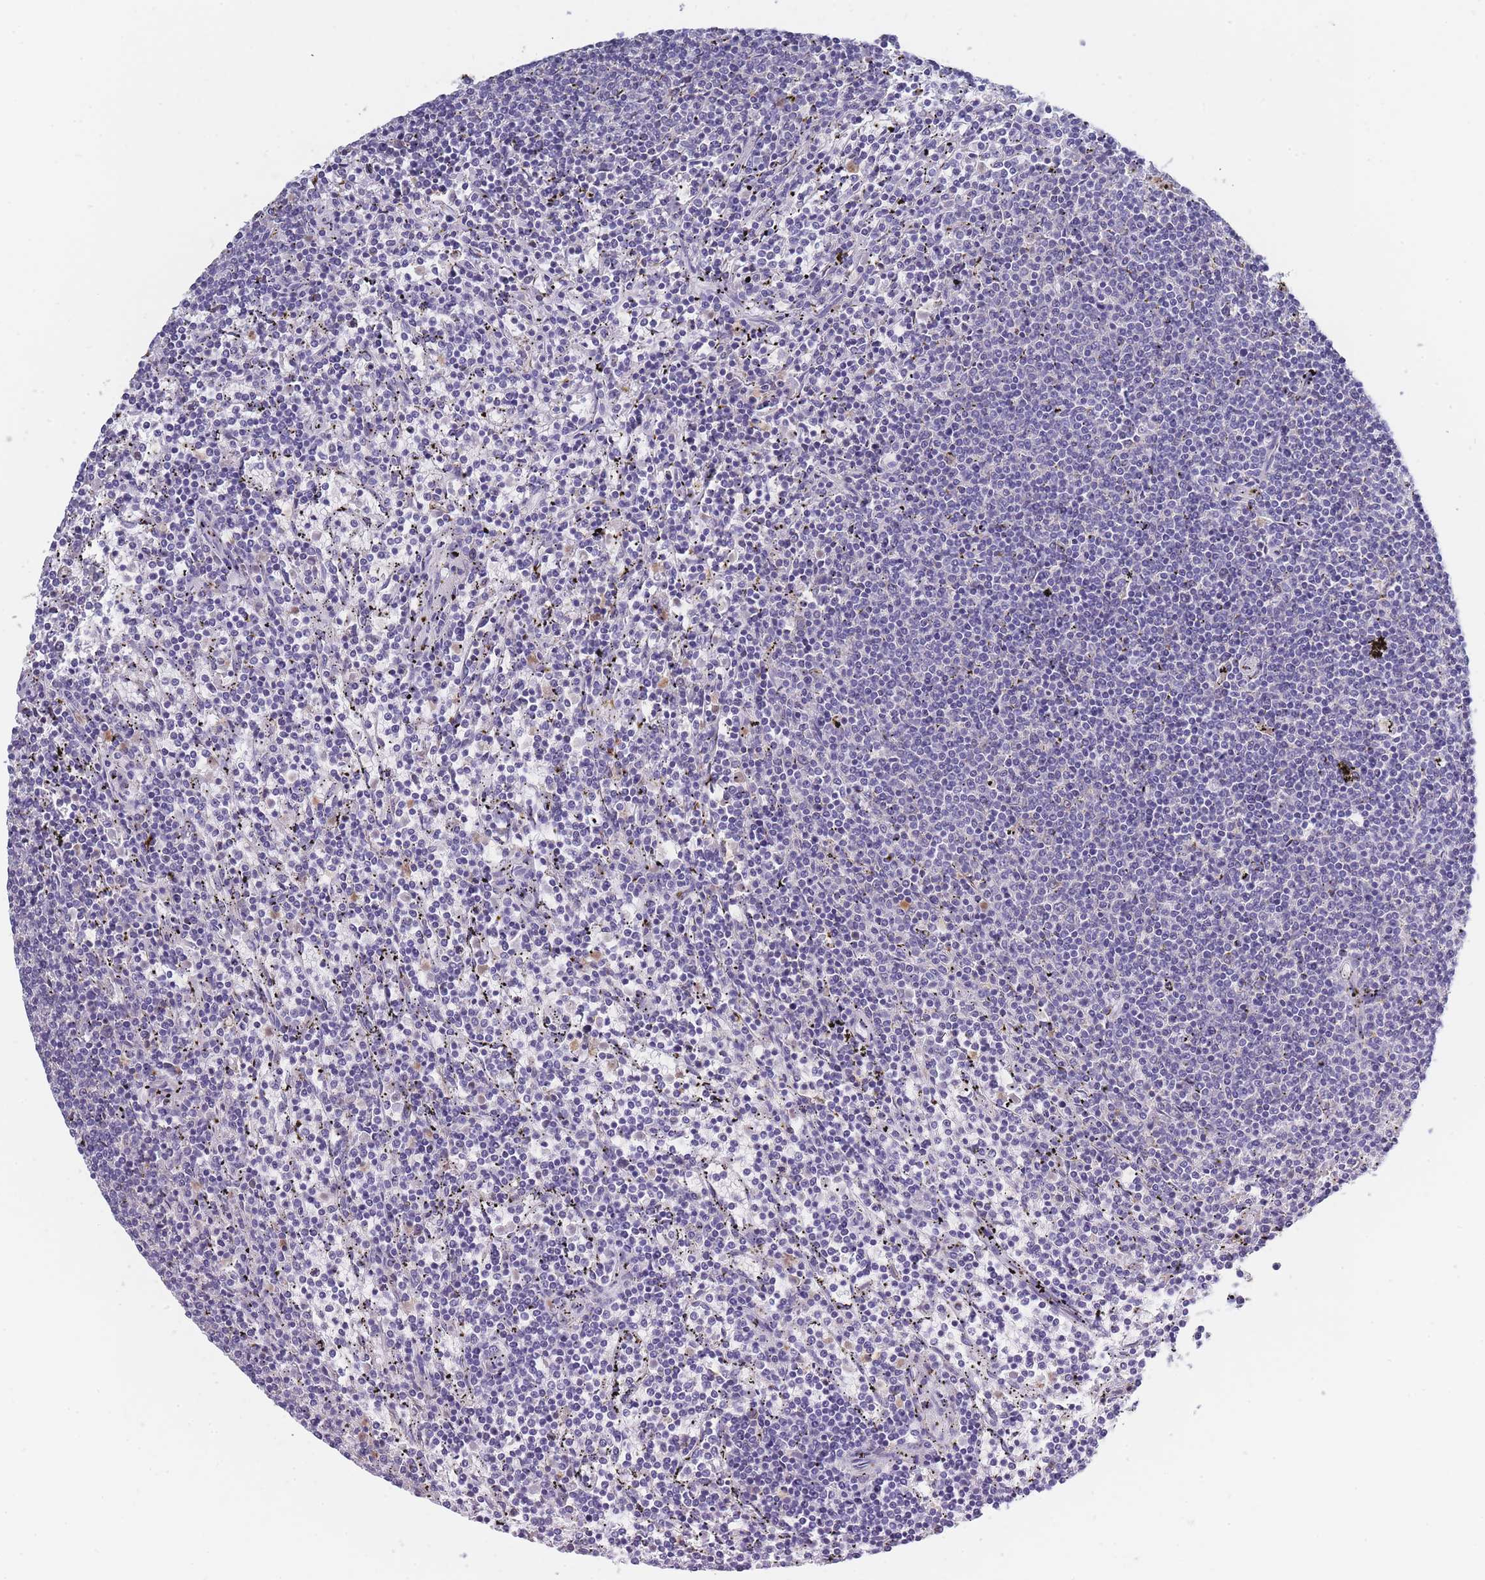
{"staining": {"intensity": "negative", "quantity": "none", "location": "none"}, "tissue": "lymphoma", "cell_type": "Tumor cells", "image_type": "cancer", "snomed": [{"axis": "morphology", "description": "Malignant lymphoma, non-Hodgkin's type, Low grade"}, {"axis": "topography", "description": "Spleen"}], "caption": "Immunohistochemical staining of human lymphoma exhibits no significant positivity in tumor cells.", "gene": "NDUFAF6", "patient": {"sex": "female", "age": 50}}